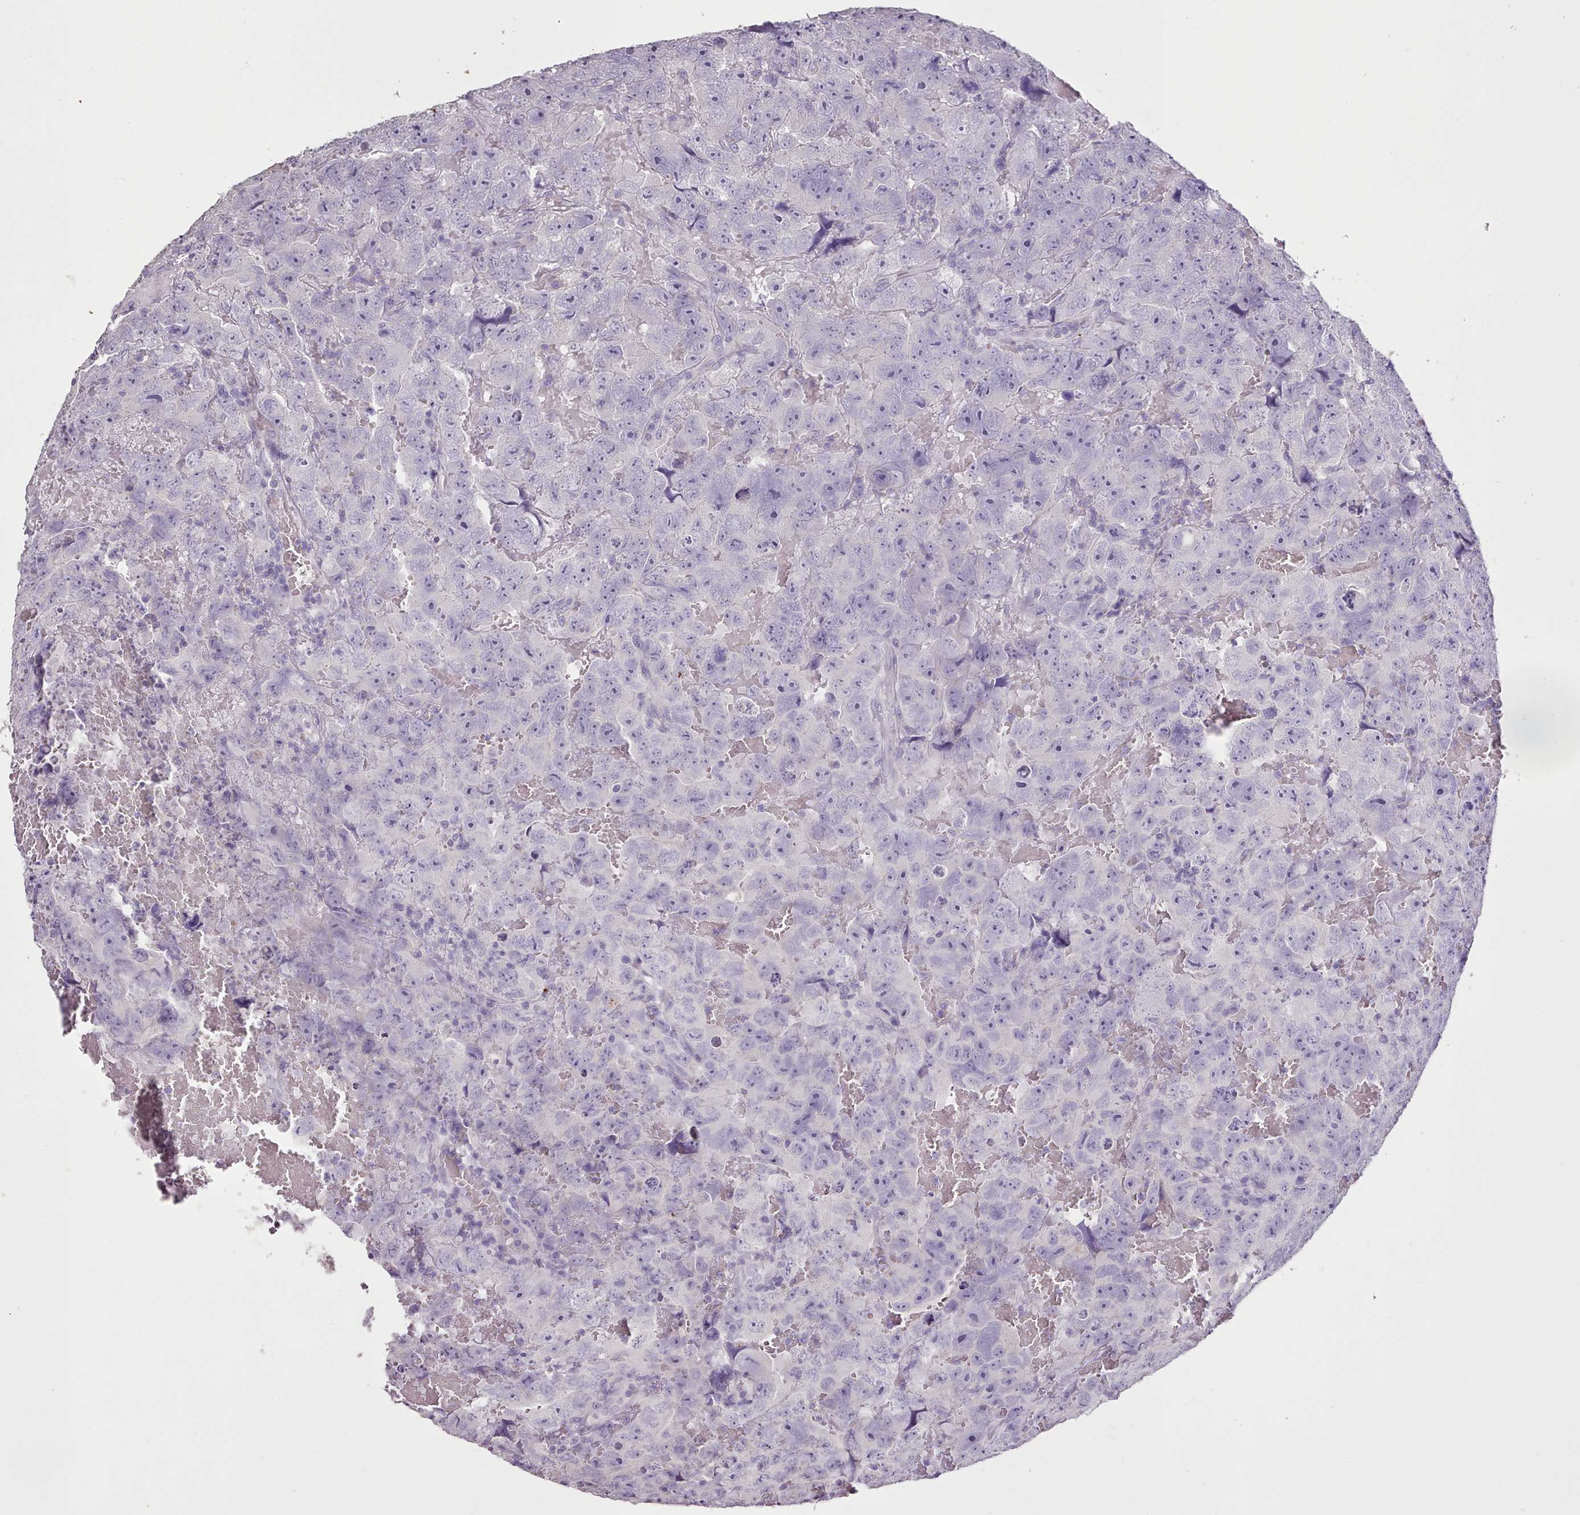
{"staining": {"intensity": "negative", "quantity": "none", "location": "none"}, "tissue": "testis cancer", "cell_type": "Tumor cells", "image_type": "cancer", "snomed": [{"axis": "morphology", "description": "Carcinoma, Embryonal, NOS"}, {"axis": "topography", "description": "Testis"}], "caption": "This is an immunohistochemistry histopathology image of human testis cancer (embryonal carcinoma). There is no positivity in tumor cells.", "gene": "BLOC1S2", "patient": {"sex": "male", "age": 45}}